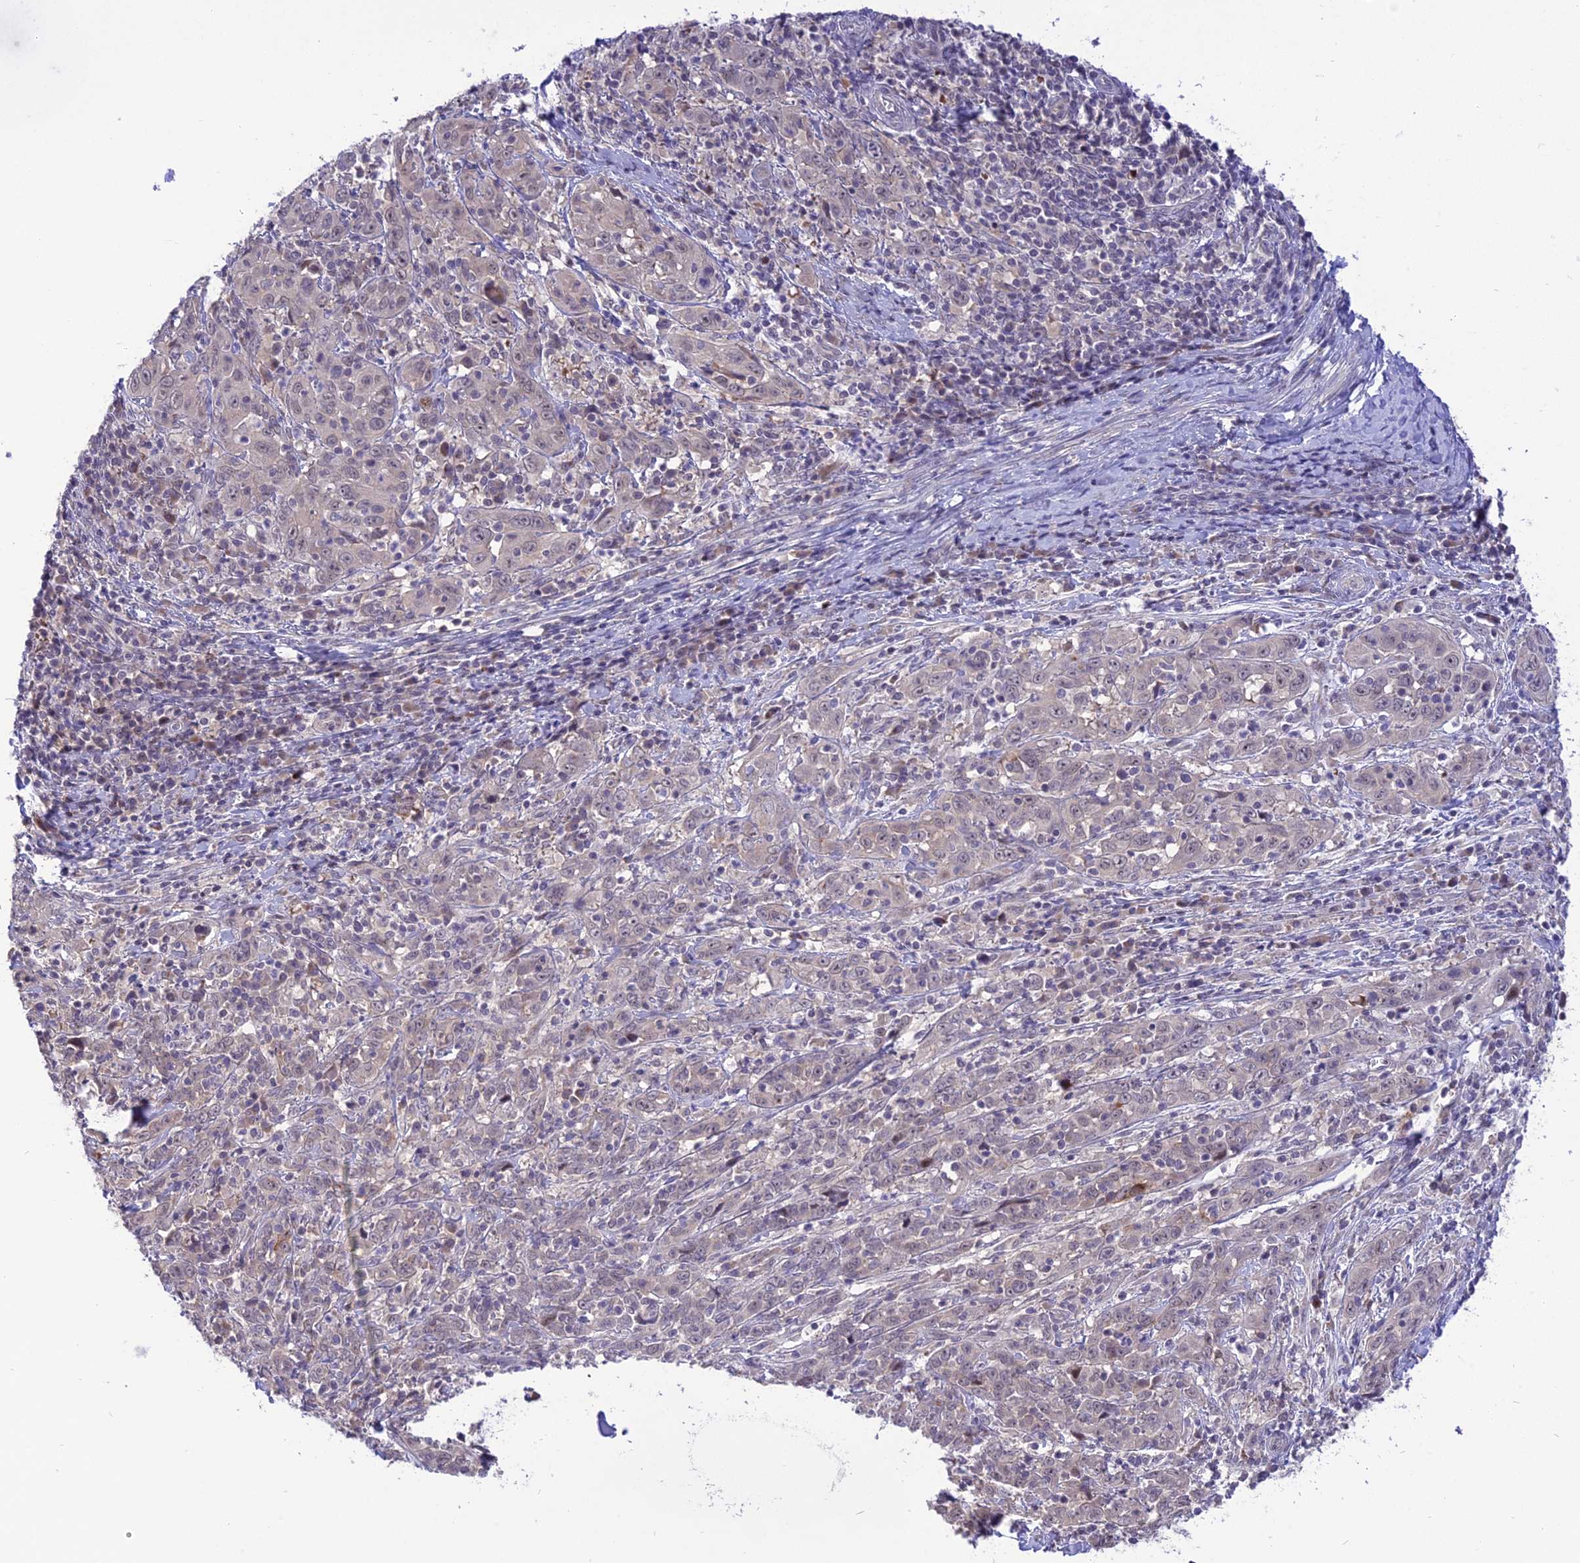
{"staining": {"intensity": "weak", "quantity": "<25%", "location": "cytoplasmic/membranous,nuclear"}, "tissue": "cervical cancer", "cell_type": "Tumor cells", "image_type": "cancer", "snomed": [{"axis": "morphology", "description": "Squamous cell carcinoma, NOS"}, {"axis": "topography", "description": "Cervix"}], "caption": "This image is of cervical squamous cell carcinoma stained with immunohistochemistry to label a protein in brown with the nuclei are counter-stained blue. There is no expression in tumor cells. (DAB (3,3'-diaminobenzidine) immunohistochemistry, high magnification).", "gene": "ZNF837", "patient": {"sex": "female", "age": 46}}